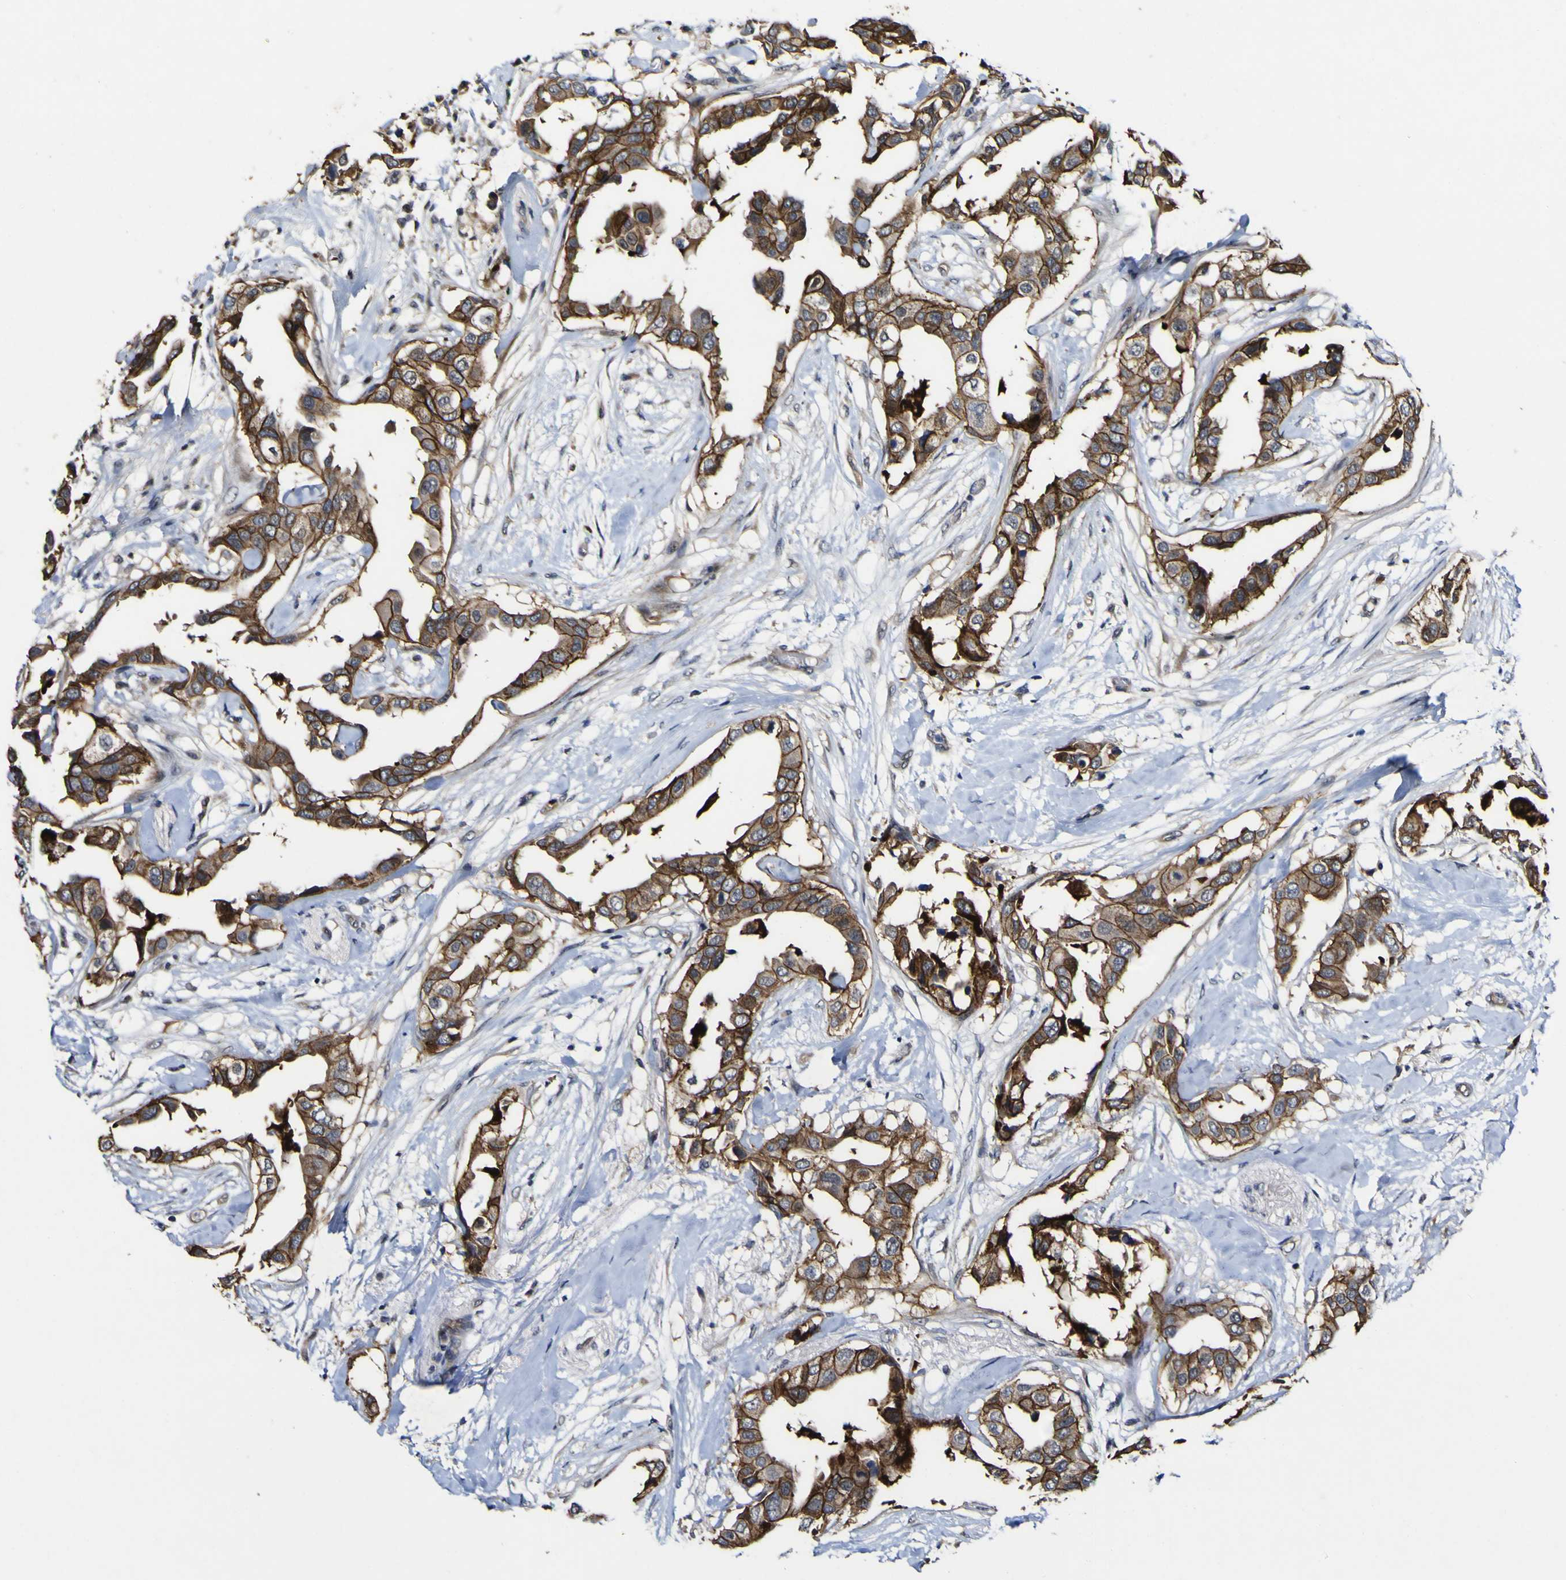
{"staining": {"intensity": "strong", "quantity": ">75%", "location": "cytoplasmic/membranous"}, "tissue": "breast cancer", "cell_type": "Tumor cells", "image_type": "cancer", "snomed": [{"axis": "morphology", "description": "Duct carcinoma"}, {"axis": "topography", "description": "Breast"}], "caption": "High-magnification brightfield microscopy of intraductal carcinoma (breast) stained with DAB (brown) and counterstained with hematoxylin (blue). tumor cells exhibit strong cytoplasmic/membranous staining is seen in approximately>75% of cells.", "gene": "CCL2", "patient": {"sex": "female", "age": 40}}